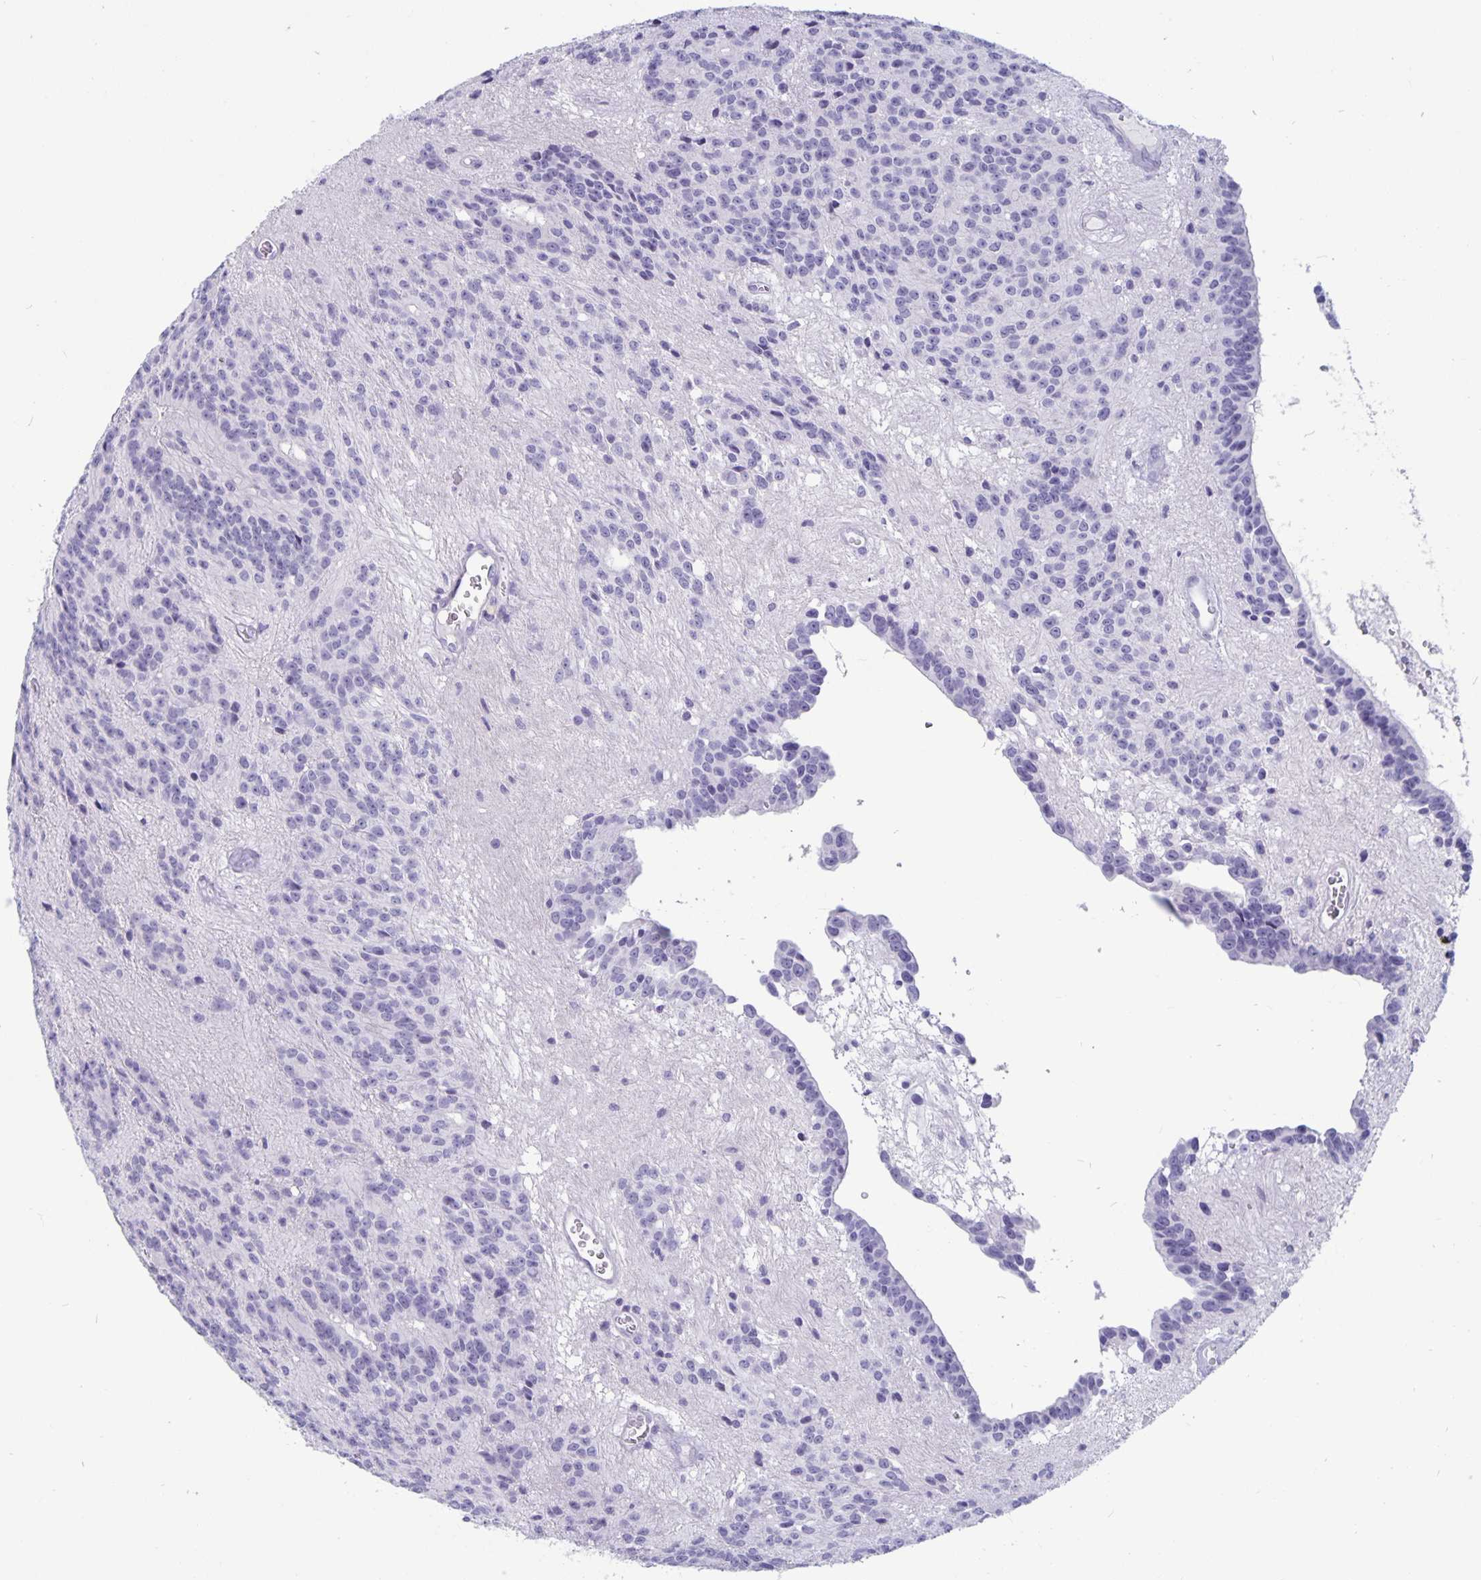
{"staining": {"intensity": "negative", "quantity": "none", "location": "none"}, "tissue": "glioma", "cell_type": "Tumor cells", "image_type": "cancer", "snomed": [{"axis": "morphology", "description": "Glioma, malignant, Low grade"}, {"axis": "topography", "description": "Brain"}], "caption": "This micrograph is of glioma stained with immunohistochemistry to label a protein in brown with the nuclei are counter-stained blue. There is no expression in tumor cells. (DAB IHC visualized using brightfield microscopy, high magnification).", "gene": "PLCB3", "patient": {"sex": "male", "age": 31}}